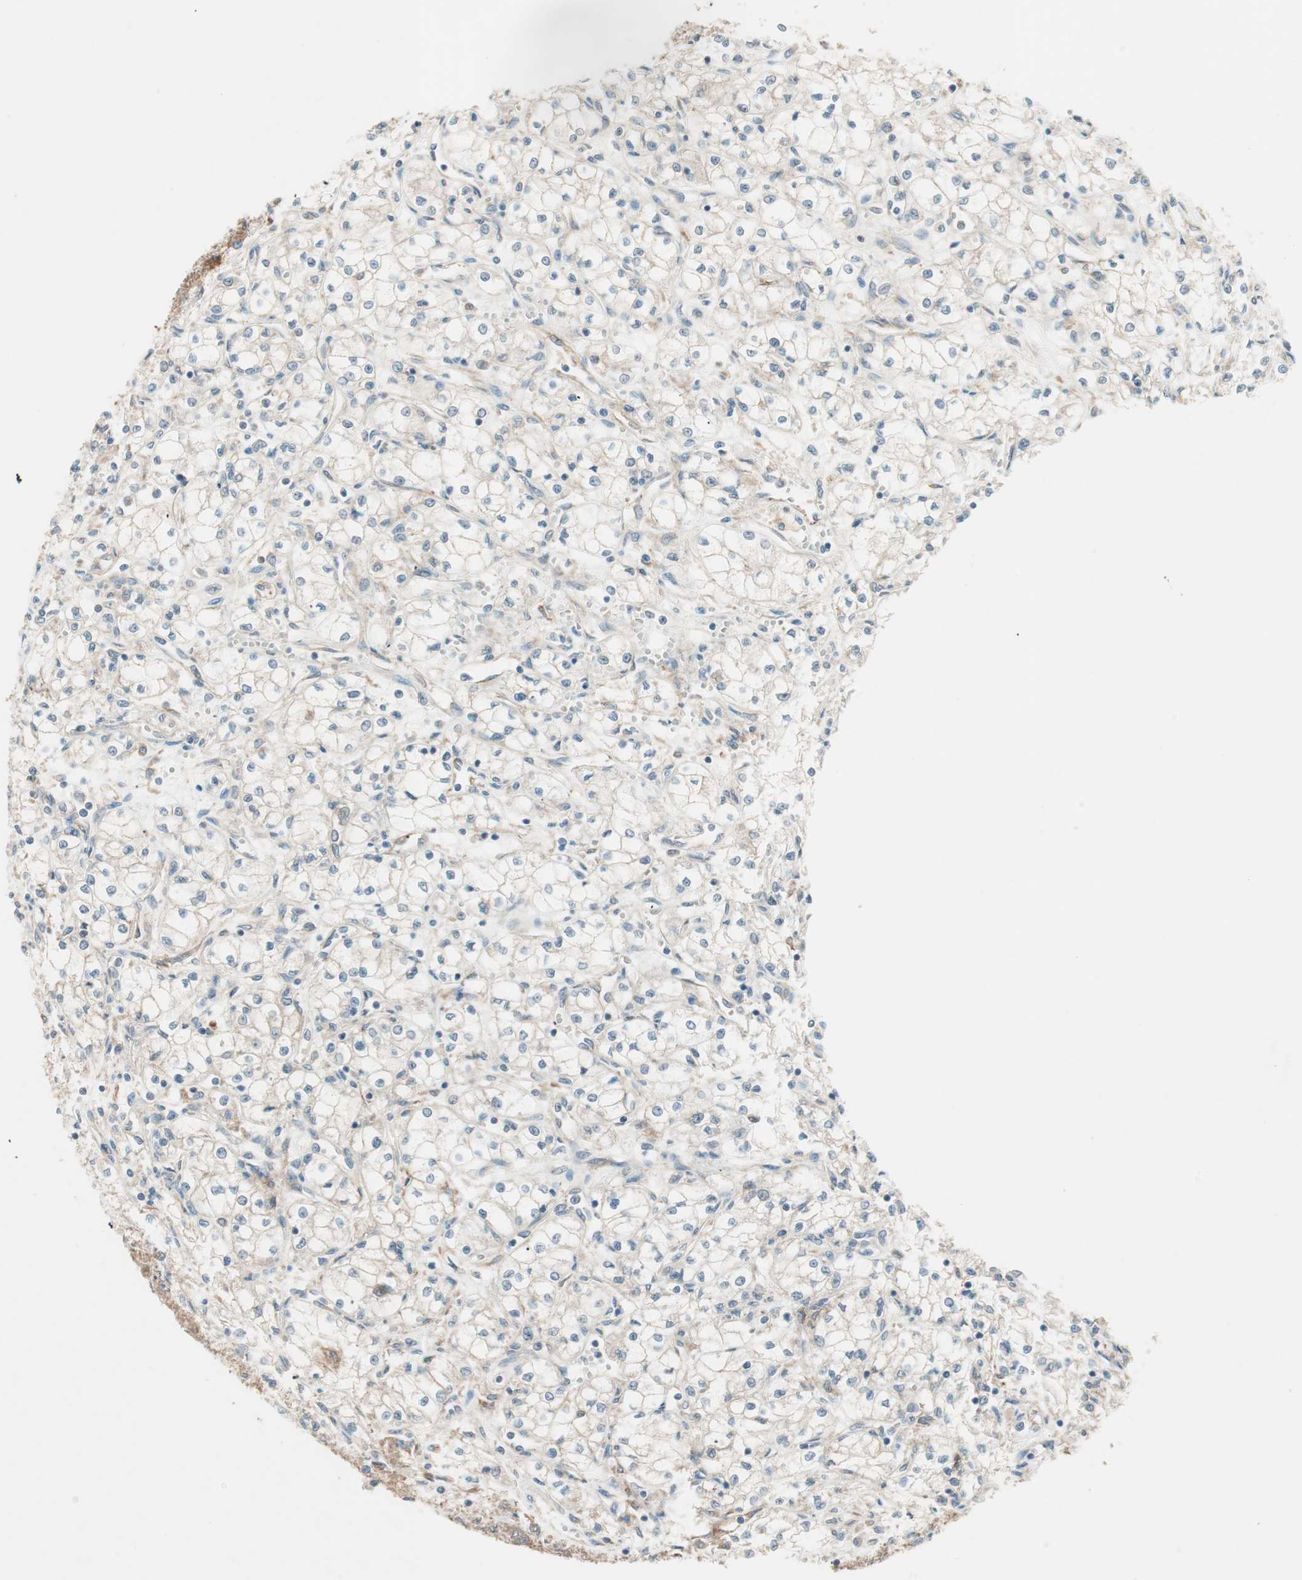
{"staining": {"intensity": "weak", "quantity": "<25%", "location": "cytoplasmic/membranous"}, "tissue": "renal cancer", "cell_type": "Tumor cells", "image_type": "cancer", "snomed": [{"axis": "morphology", "description": "Normal tissue, NOS"}, {"axis": "morphology", "description": "Adenocarcinoma, NOS"}, {"axis": "topography", "description": "Kidney"}], "caption": "Histopathology image shows no protein expression in tumor cells of renal cancer tissue.", "gene": "GALT", "patient": {"sex": "male", "age": 59}}